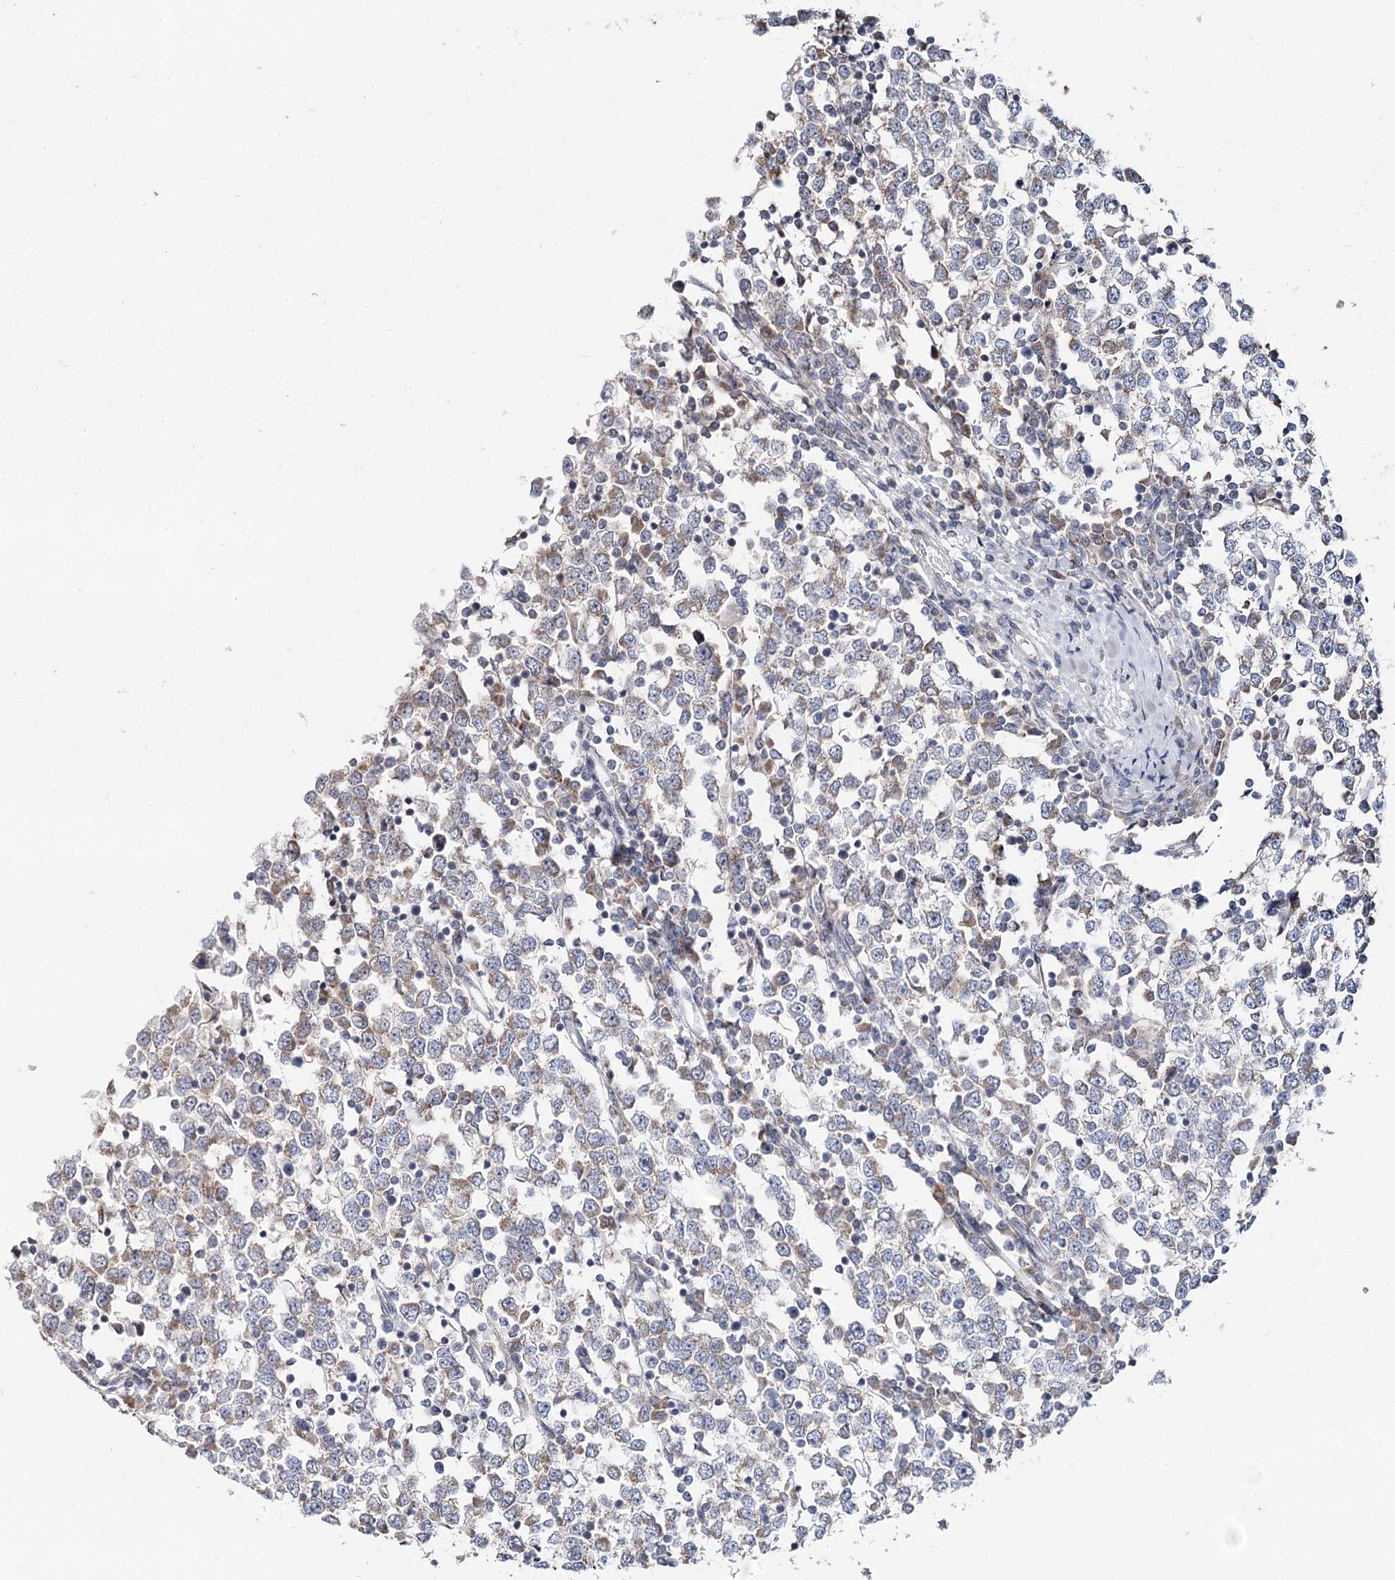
{"staining": {"intensity": "weak", "quantity": "25%-75%", "location": "cytoplasmic/membranous"}, "tissue": "testis cancer", "cell_type": "Tumor cells", "image_type": "cancer", "snomed": [{"axis": "morphology", "description": "Seminoma, NOS"}, {"axis": "topography", "description": "Testis"}], "caption": "This histopathology image exhibits seminoma (testis) stained with immunohistochemistry to label a protein in brown. The cytoplasmic/membranous of tumor cells show weak positivity for the protein. Nuclei are counter-stained blue.", "gene": "PTGR1", "patient": {"sex": "male", "age": 65}}